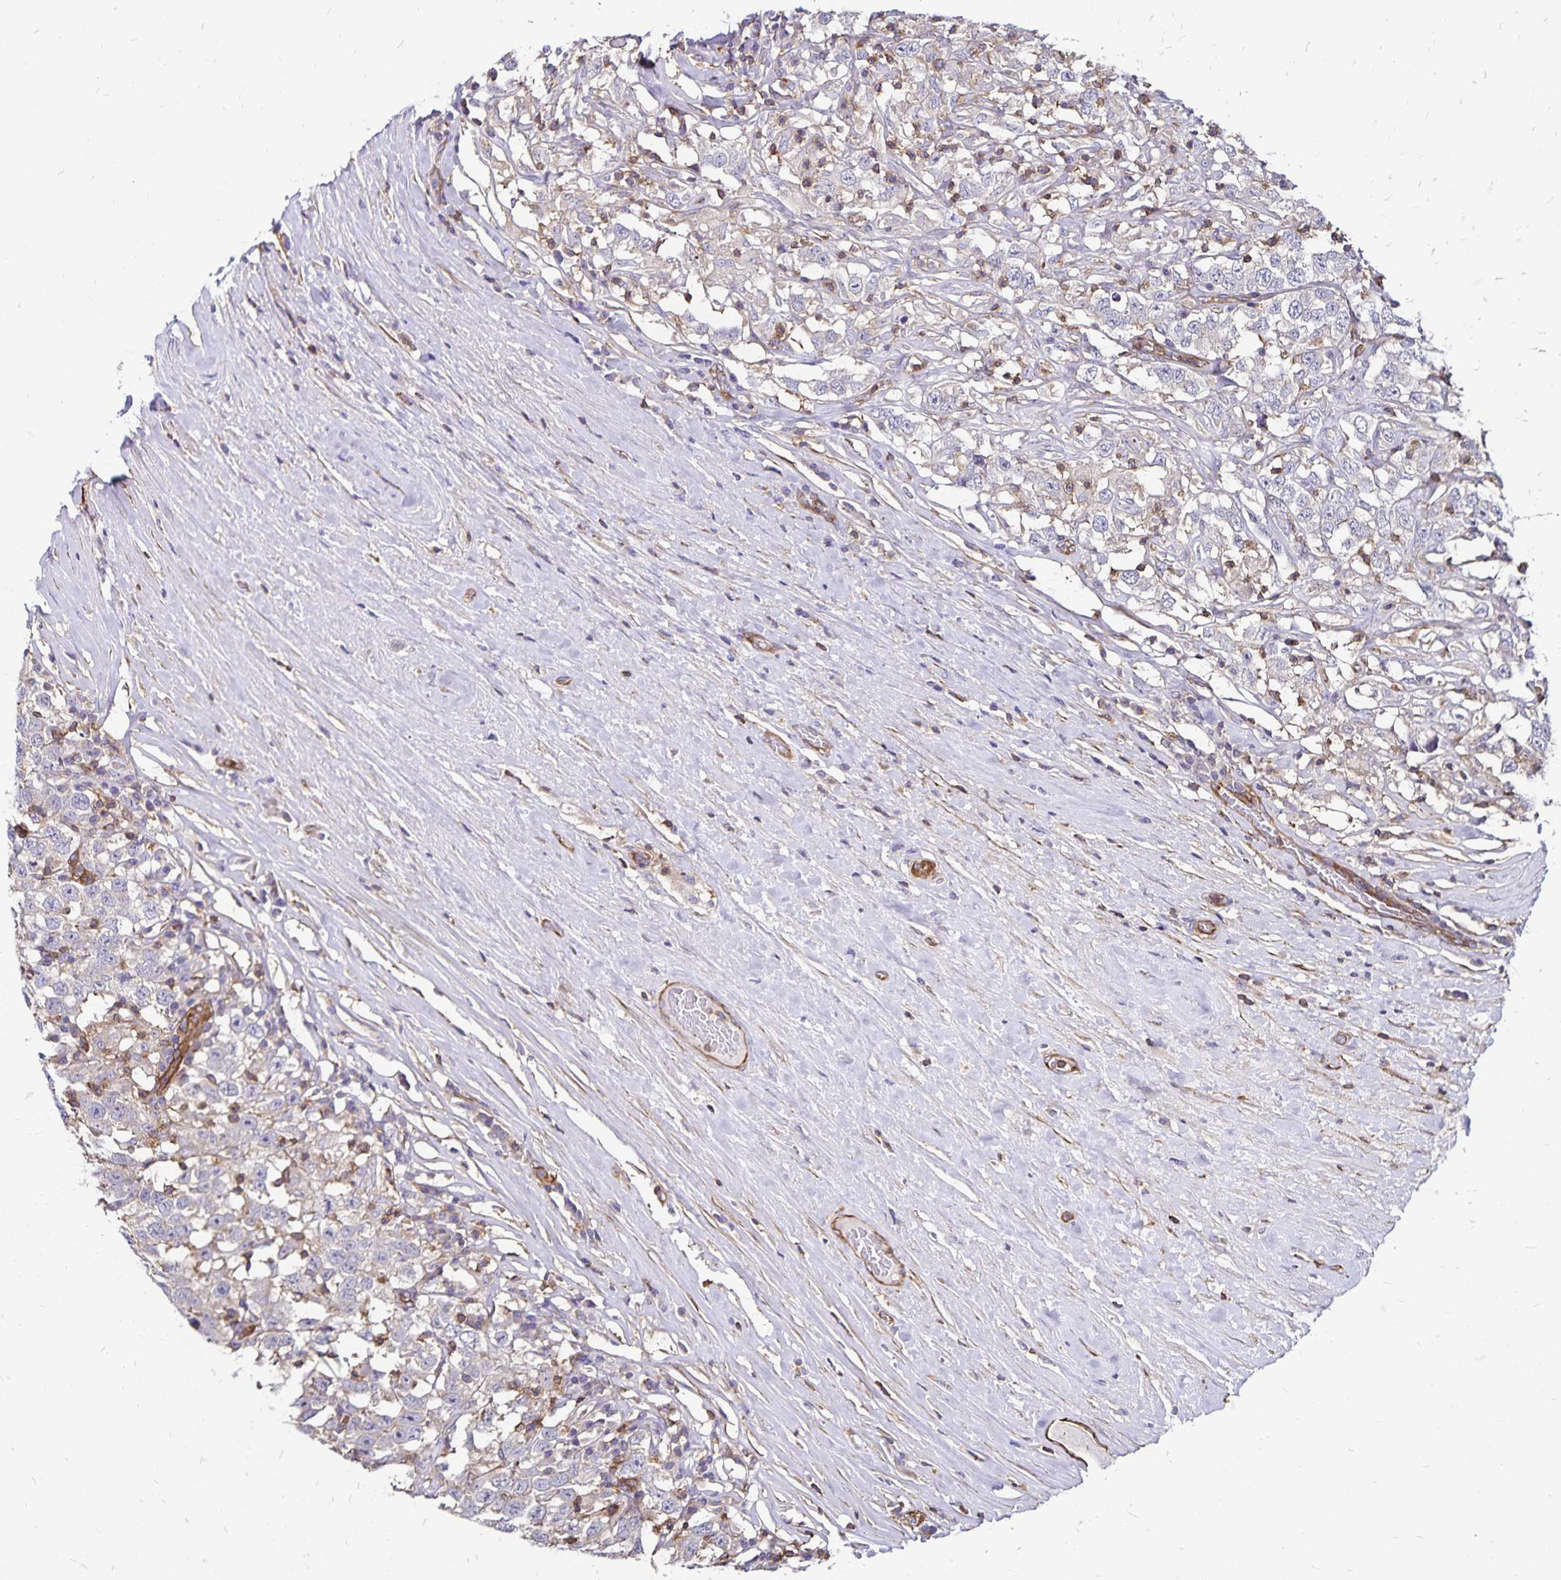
{"staining": {"intensity": "negative", "quantity": "none", "location": "none"}, "tissue": "testis cancer", "cell_type": "Tumor cells", "image_type": "cancer", "snomed": [{"axis": "morphology", "description": "Seminoma, NOS"}, {"axis": "topography", "description": "Testis"}], "caption": "Tumor cells are negative for protein expression in human testis cancer (seminoma).", "gene": "RPRML", "patient": {"sex": "male", "age": 41}}